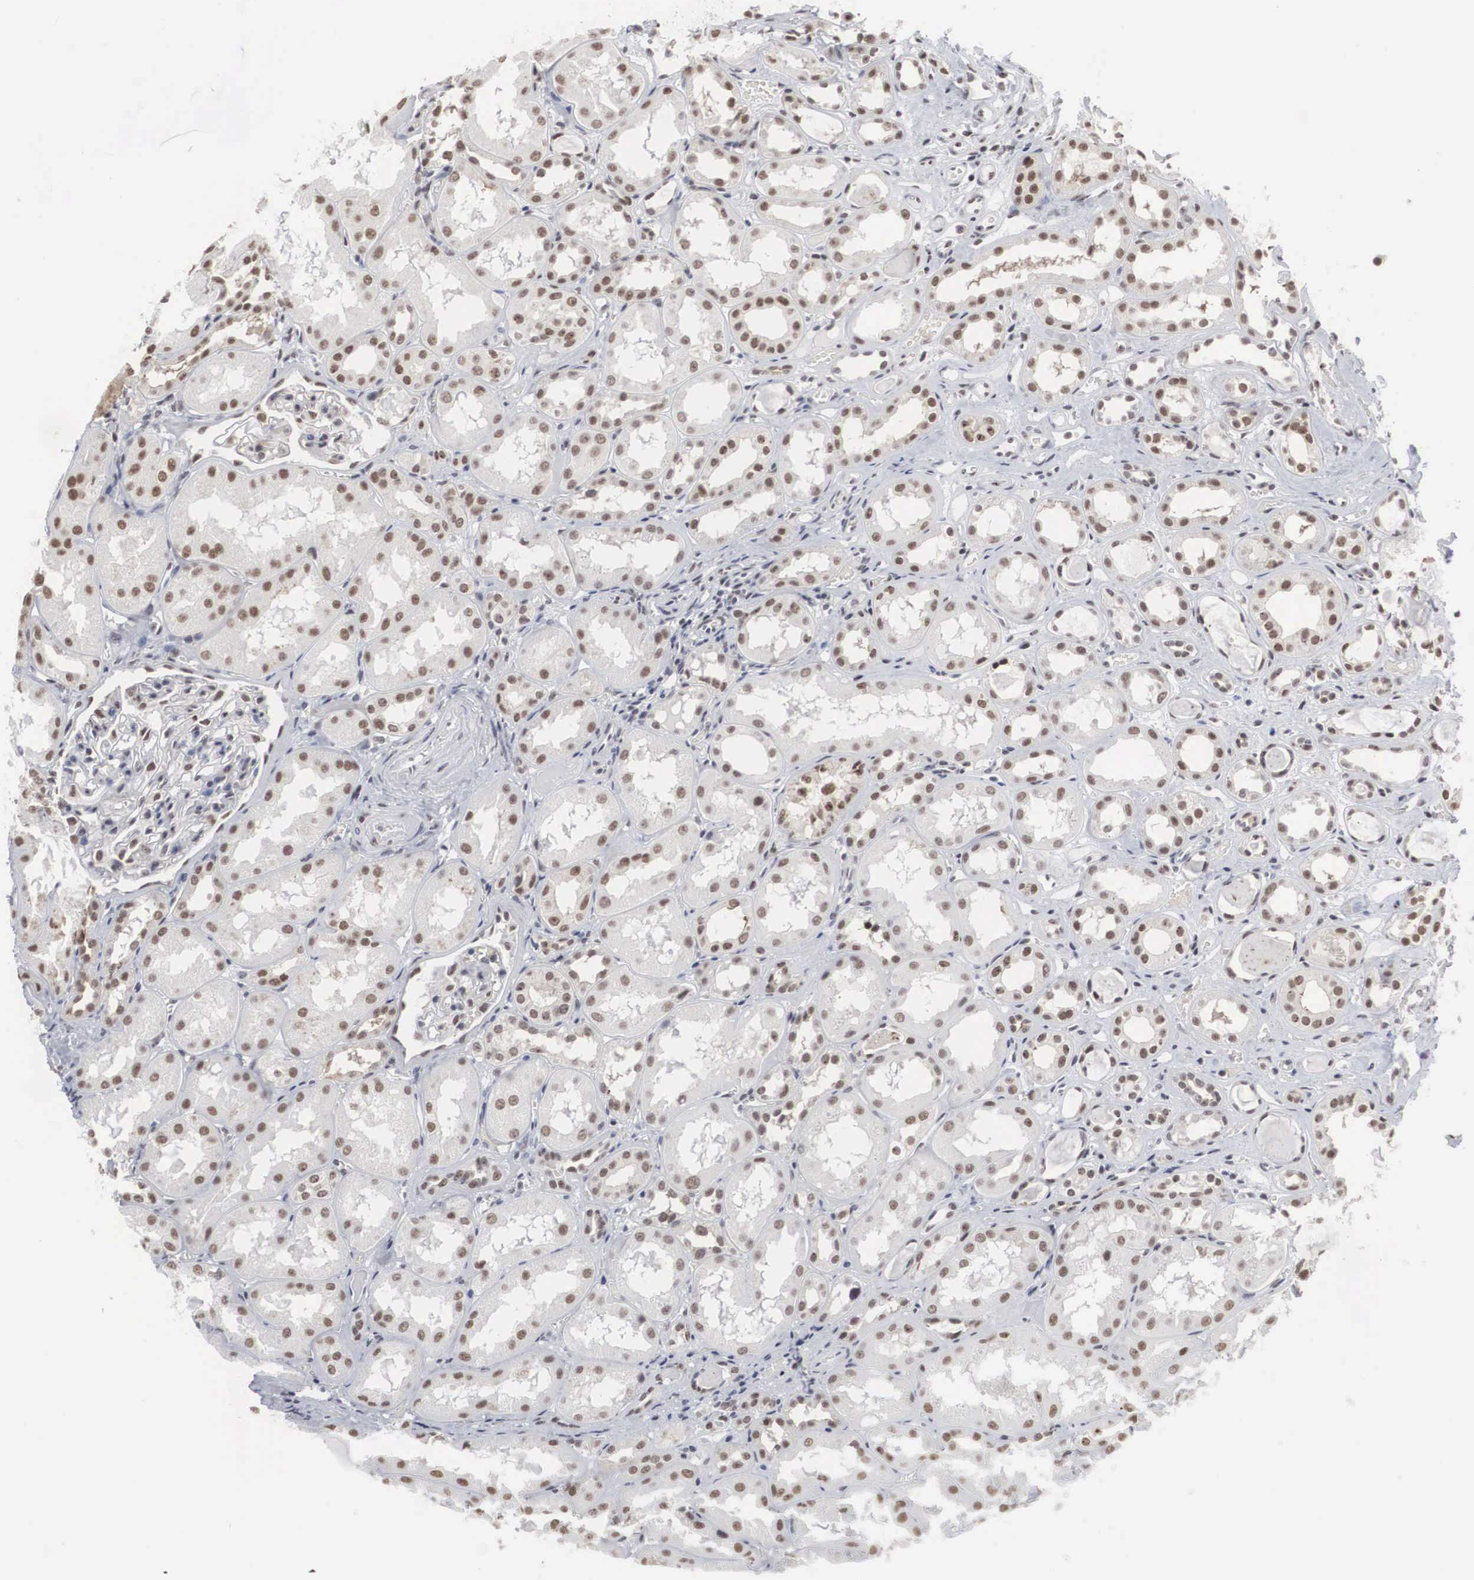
{"staining": {"intensity": "moderate", "quantity": "<25%", "location": "nuclear"}, "tissue": "kidney", "cell_type": "Cells in glomeruli", "image_type": "normal", "snomed": [{"axis": "morphology", "description": "Normal tissue, NOS"}, {"axis": "topography", "description": "Kidney"}], "caption": "Immunohistochemistry (IHC) histopathology image of unremarkable kidney: human kidney stained using immunohistochemistry (IHC) shows low levels of moderate protein expression localized specifically in the nuclear of cells in glomeruli, appearing as a nuclear brown color.", "gene": "AUTS2", "patient": {"sex": "male", "age": 61}}